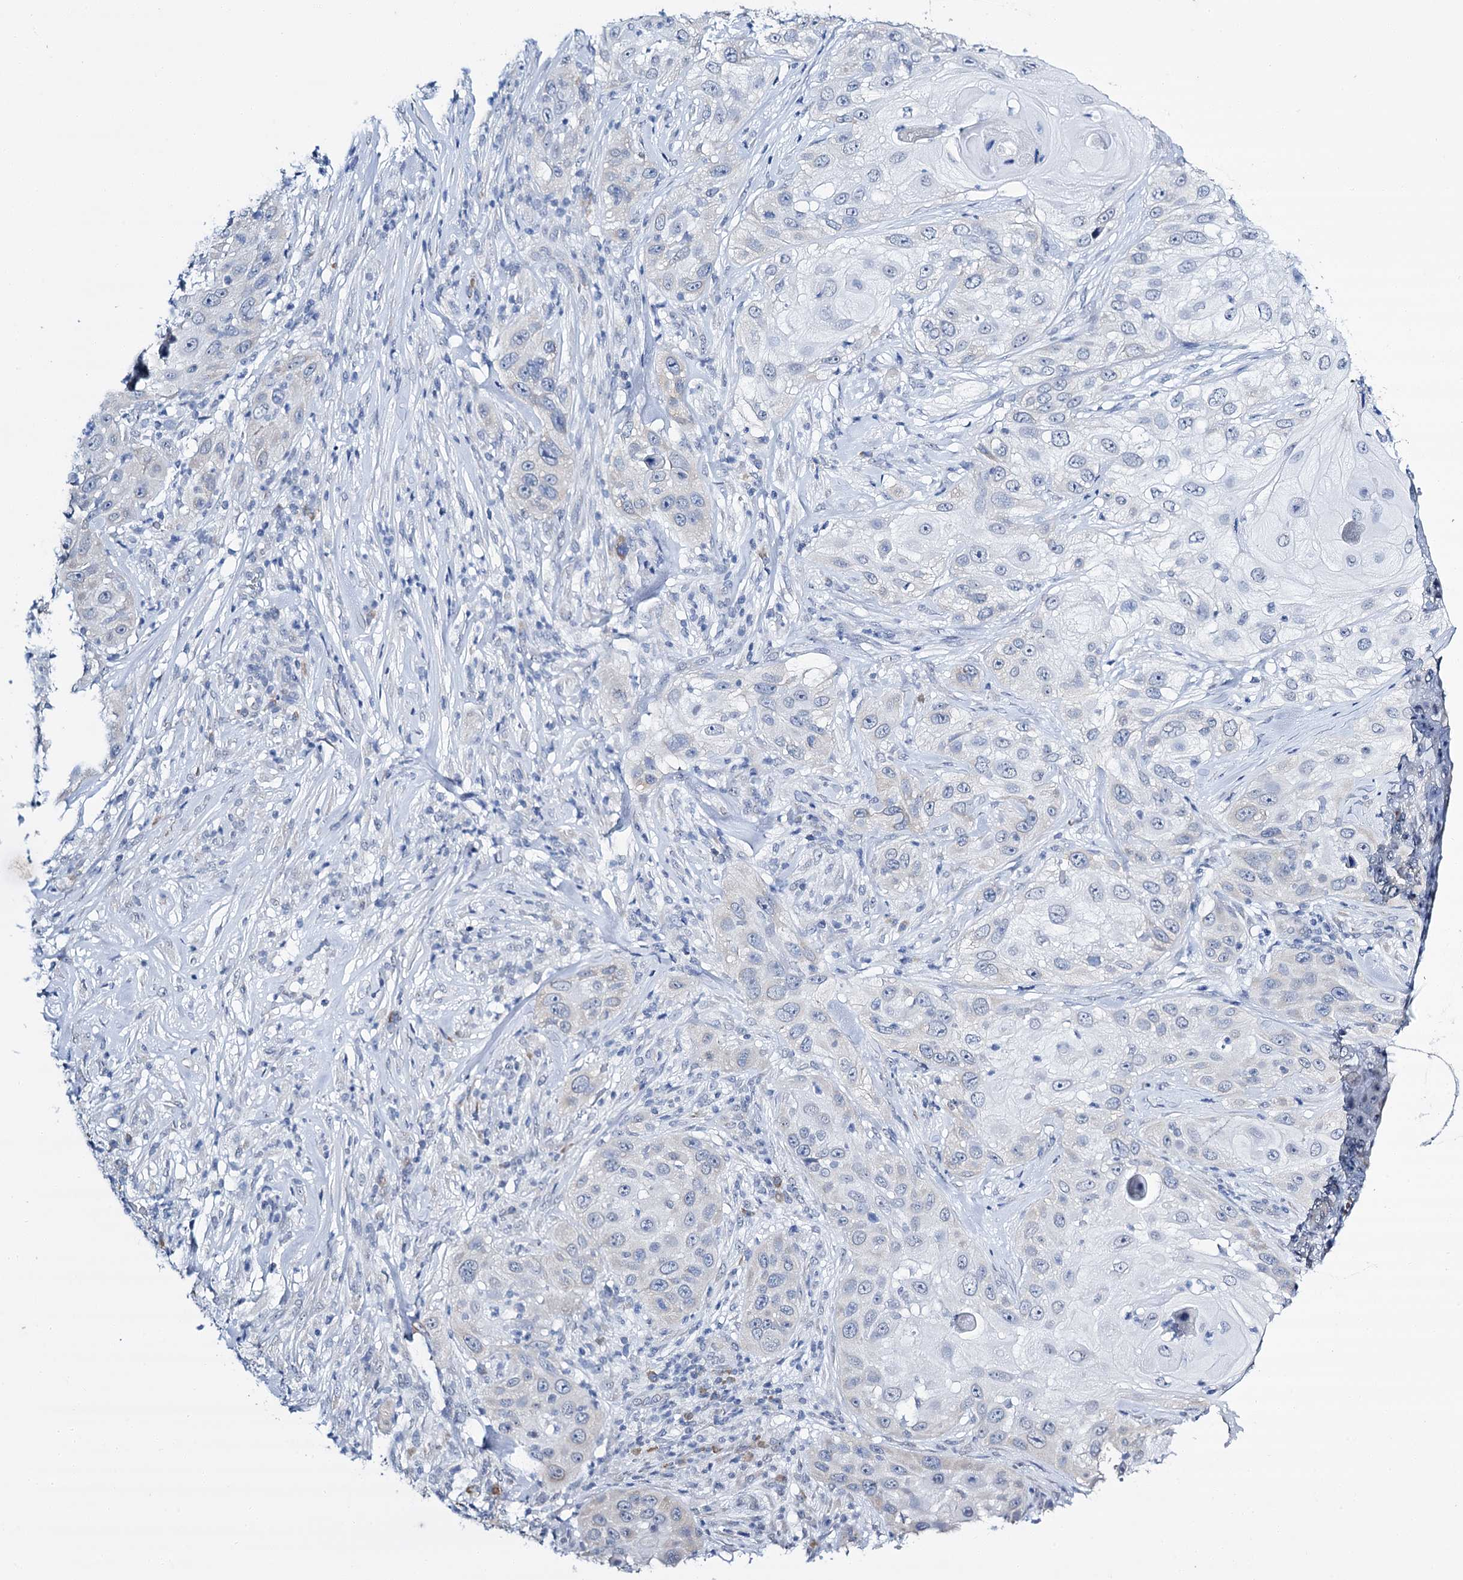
{"staining": {"intensity": "negative", "quantity": "none", "location": "none"}, "tissue": "skin cancer", "cell_type": "Tumor cells", "image_type": "cancer", "snomed": [{"axis": "morphology", "description": "Squamous cell carcinoma, NOS"}, {"axis": "topography", "description": "Skin"}], "caption": "Tumor cells show no significant expression in skin cancer (squamous cell carcinoma).", "gene": "SPATS2", "patient": {"sex": "female", "age": 44}}